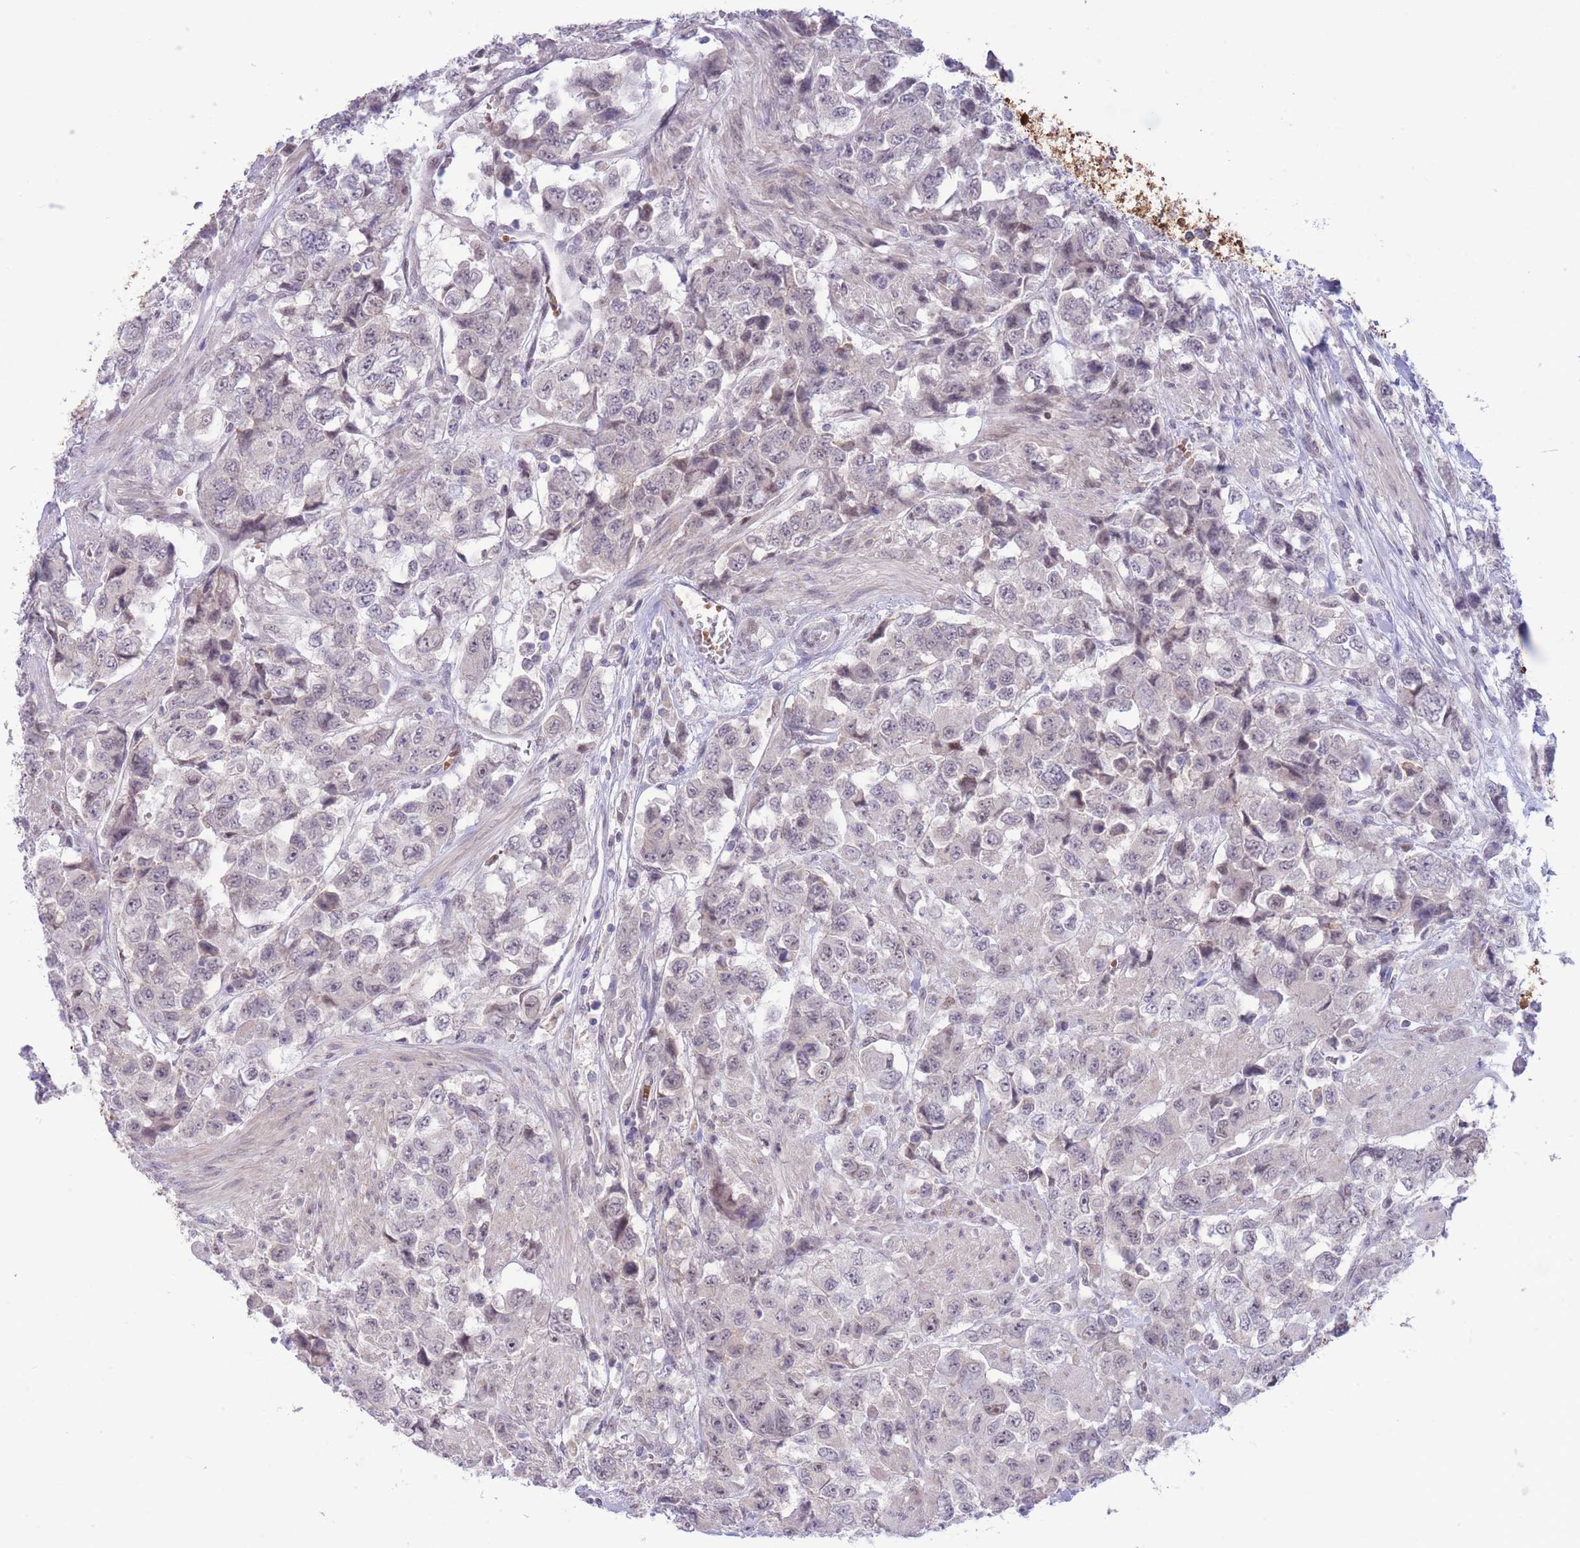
{"staining": {"intensity": "negative", "quantity": "none", "location": "none"}, "tissue": "urothelial cancer", "cell_type": "Tumor cells", "image_type": "cancer", "snomed": [{"axis": "morphology", "description": "Urothelial carcinoma, High grade"}, {"axis": "topography", "description": "Urinary bladder"}], "caption": "IHC histopathology image of neoplastic tissue: human urothelial carcinoma (high-grade) stained with DAB shows no significant protein staining in tumor cells.", "gene": "FBXO46", "patient": {"sex": "female", "age": 78}}